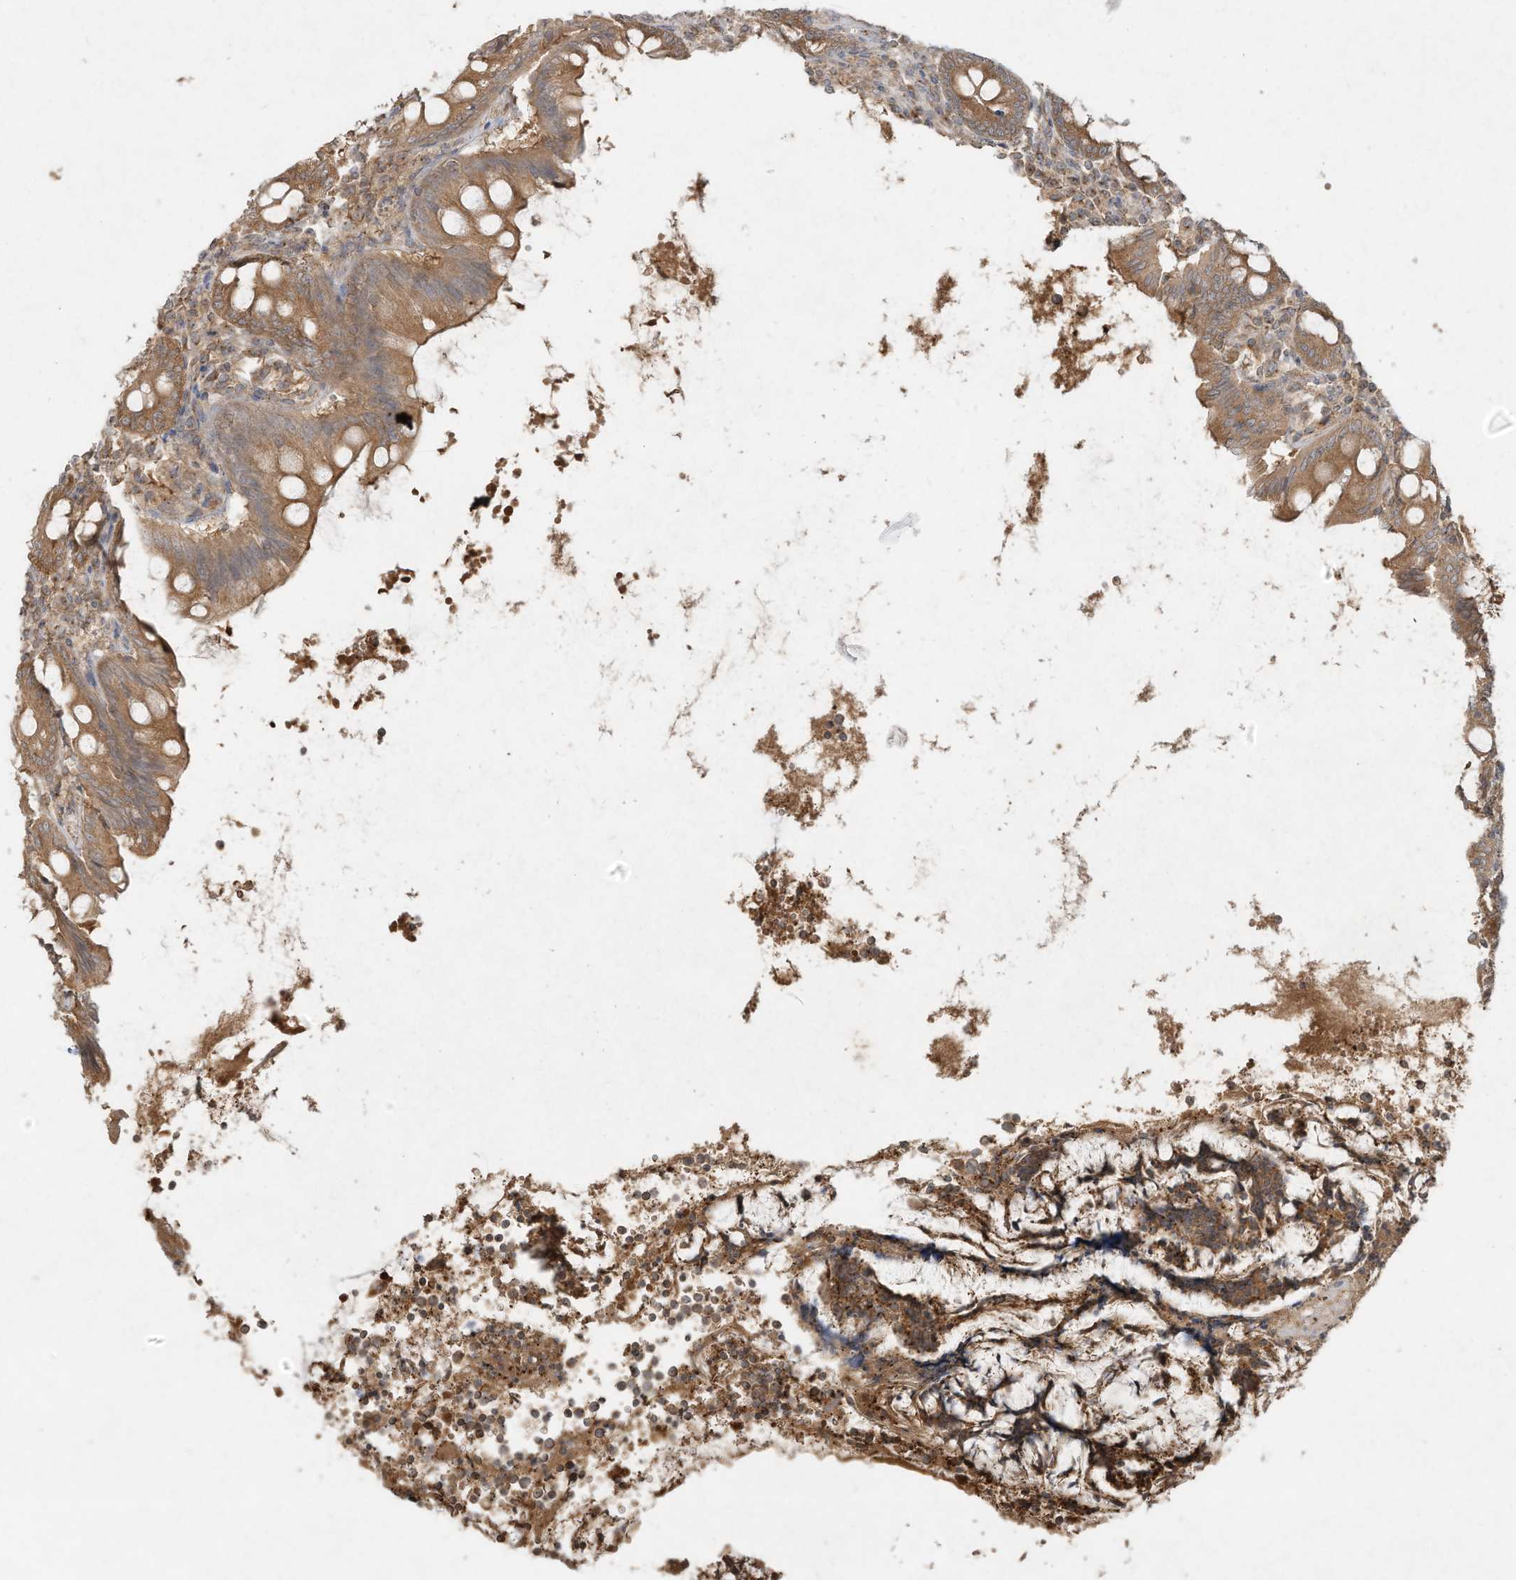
{"staining": {"intensity": "moderate", "quantity": ">75%", "location": "cytoplasmic/membranous"}, "tissue": "appendix", "cell_type": "Glandular cells", "image_type": "normal", "snomed": [{"axis": "morphology", "description": "Normal tissue, NOS"}, {"axis": "topography", "description": "Appendix"}], "caption": "This micrograph demonstrates IHC staining of unremarkable appendix, with medium moderate cytoplasmic/membranous staining in approximately >75% of glandular cells.", "gene": "DYNC1I2", "patient": {"sex": "female", "age": 54}}